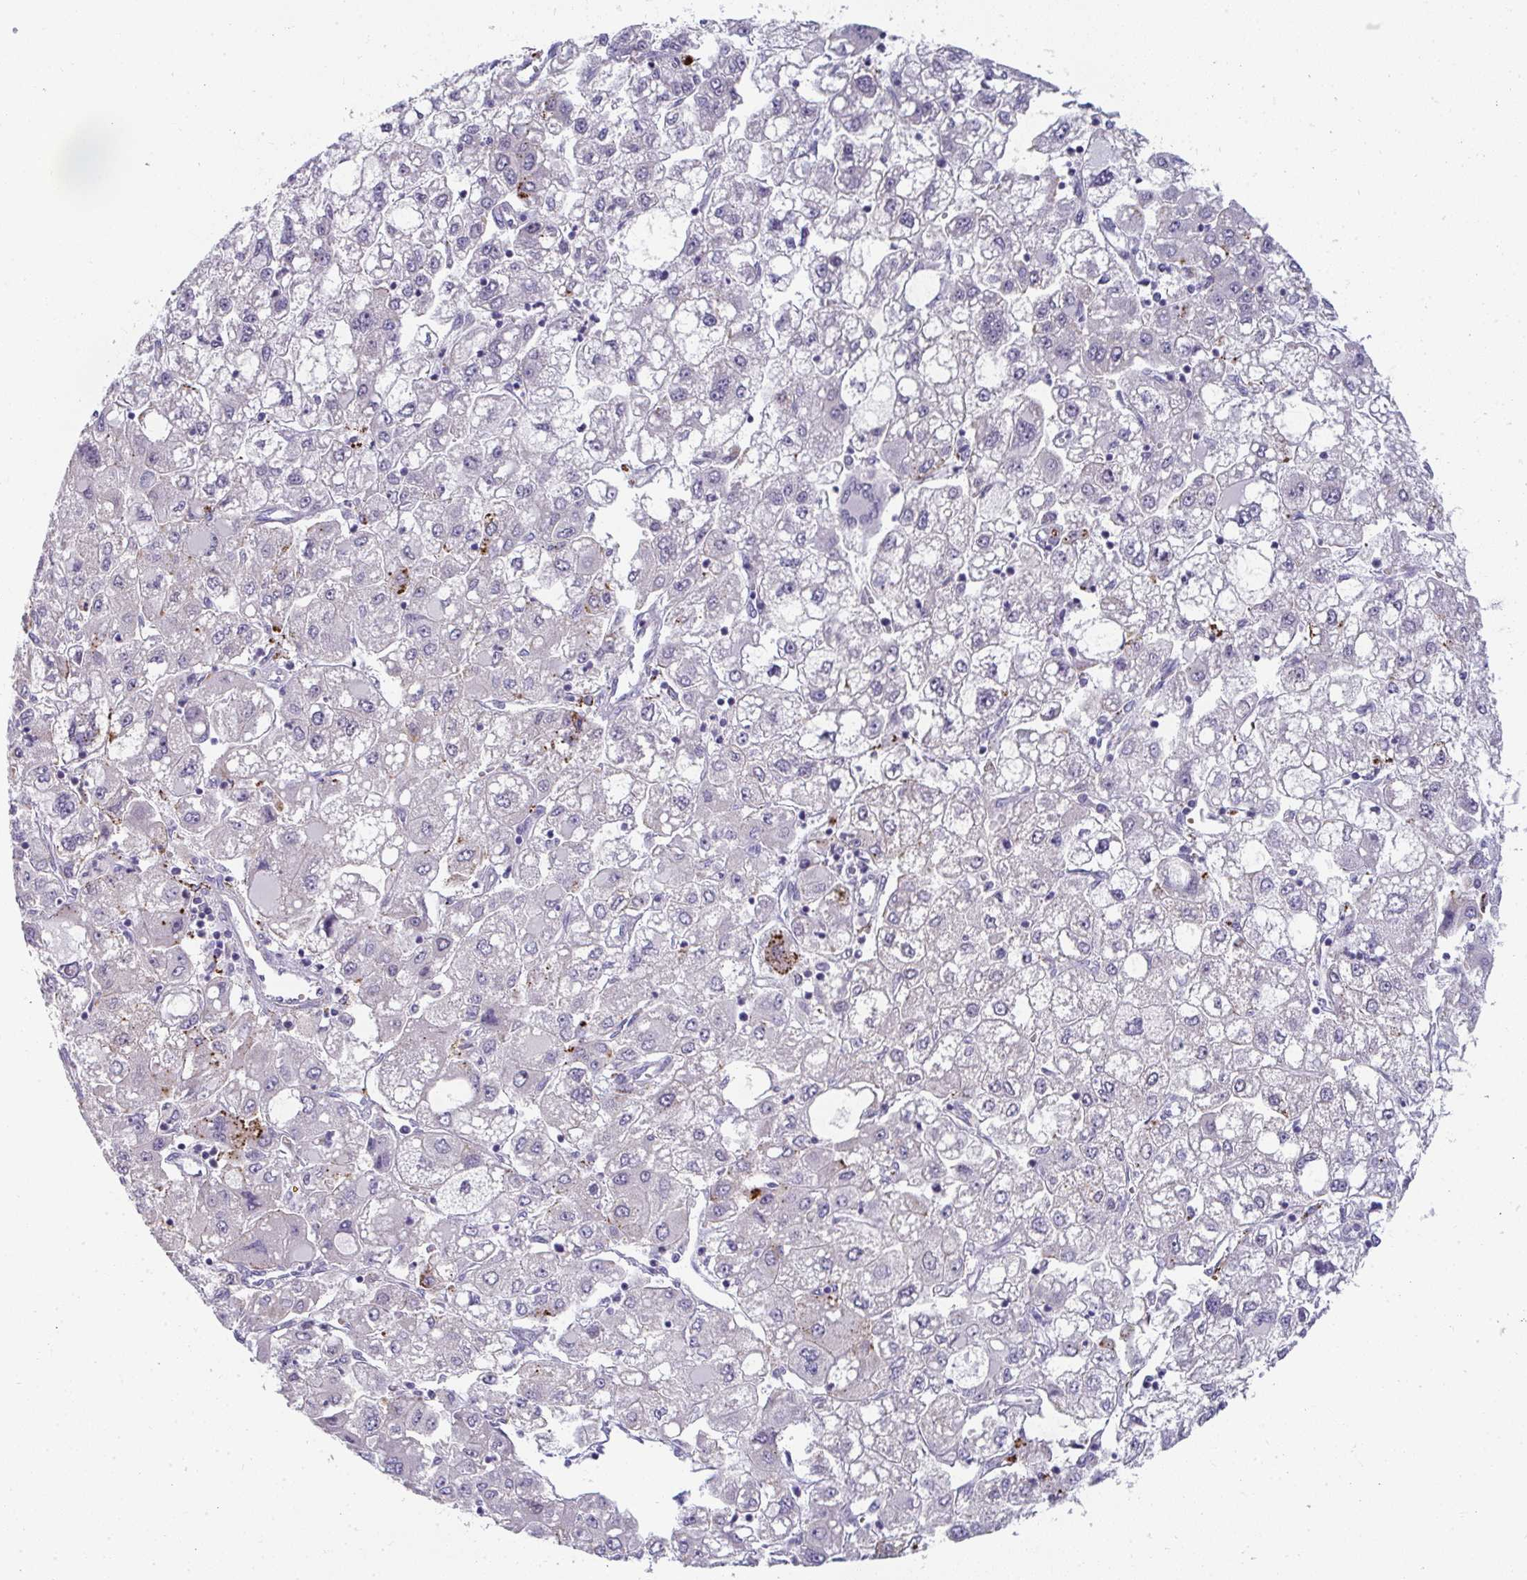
{"staining": {"intensity": "negative", "quantity": "none", "location": "none"}, "tissue": "liver cancer", "cell_type": "Tumor cells", "image_type": "cancer", "snomed": [{"axis": "morphology", "description": "Carcinoma, Hepatocellular, NOS"}, {"axis": "topography", "description": "Liver"}], "caption": "IHC of human hepatocellular carcinoma (liver) reveals no positivity in tumor cells.", "gene": "SHB", "patient": {"sex": "male", "age": 40}}